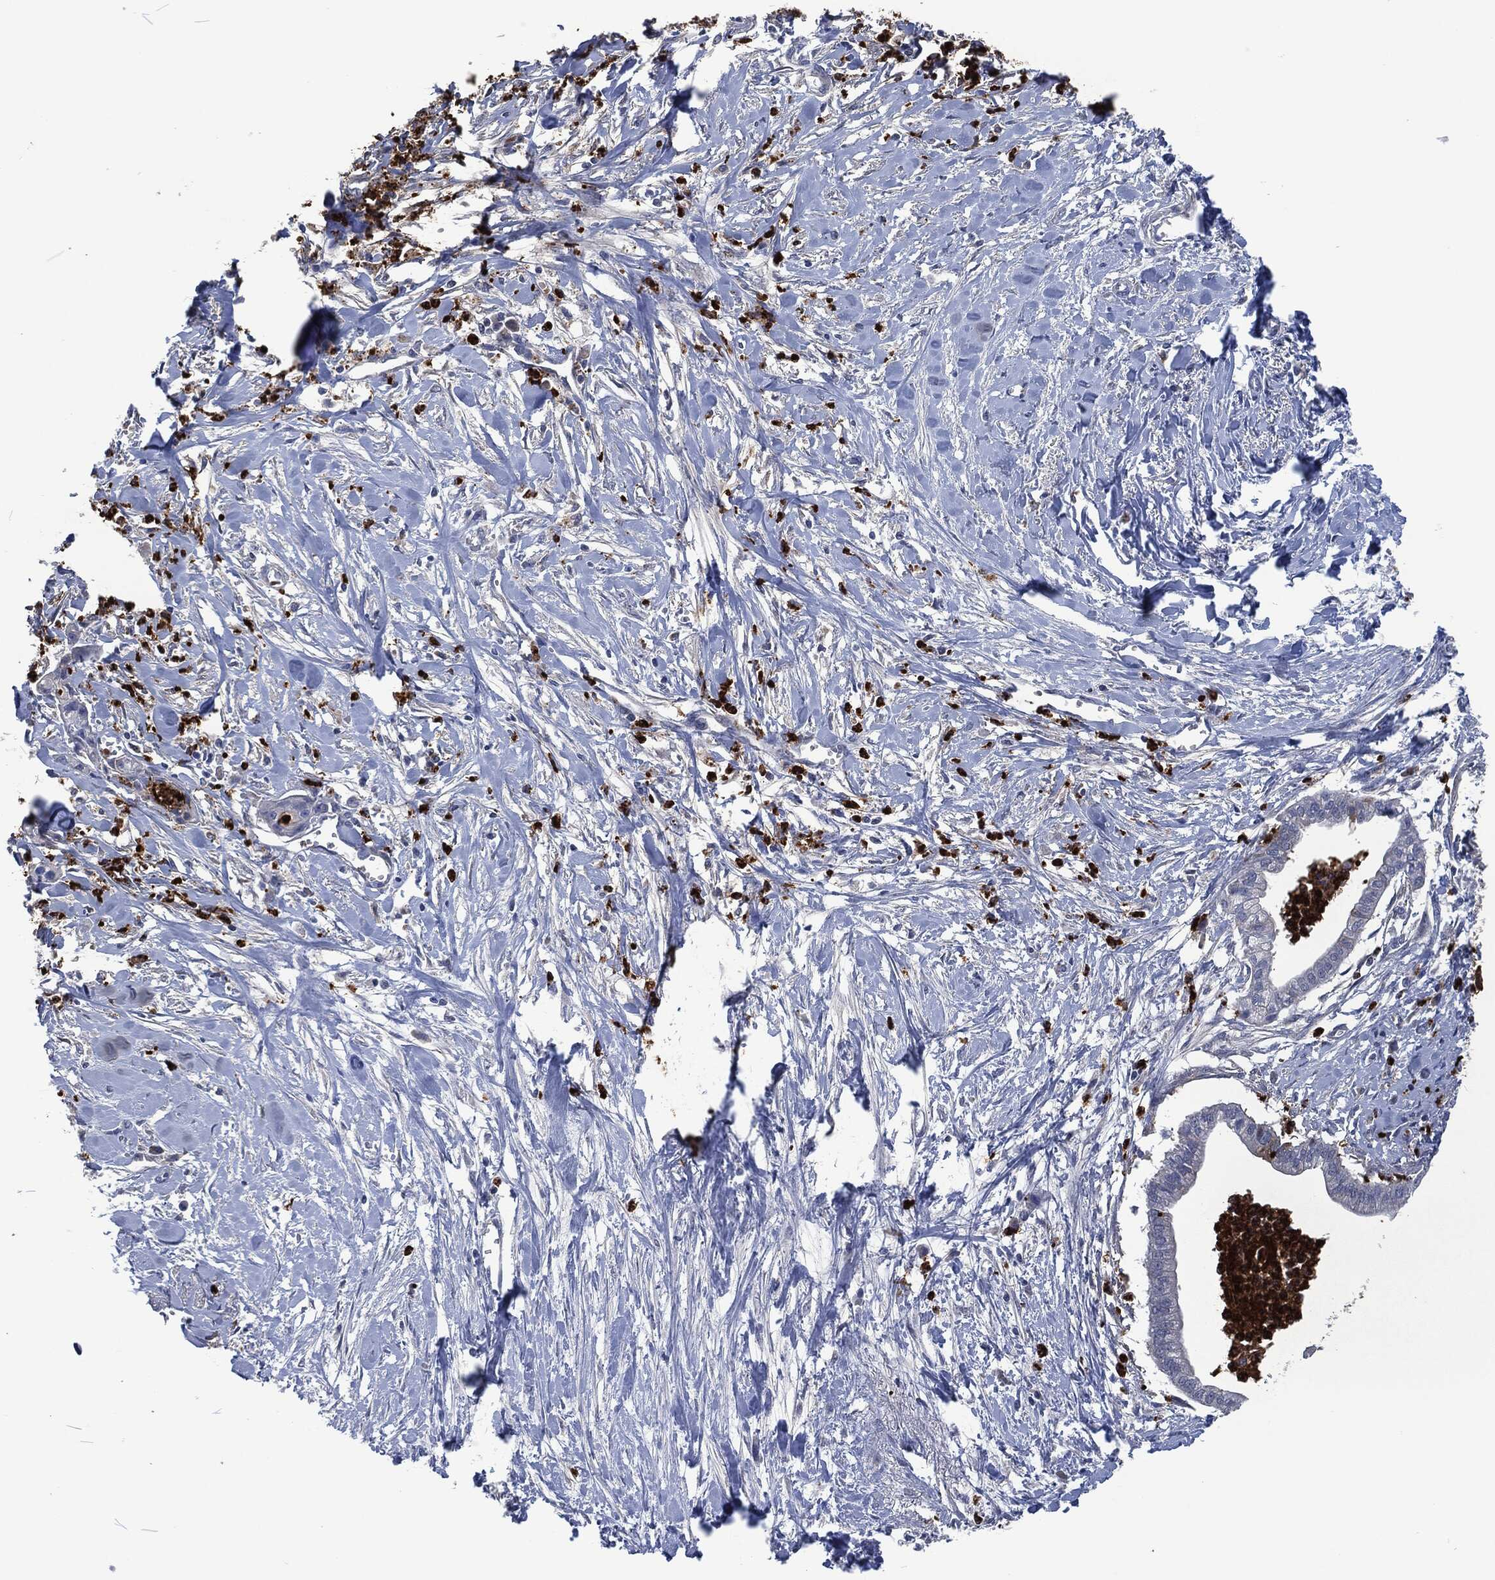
{"staining": {"intensity": "negative", "quantity": "none", "location": "none"}, "tissue": "pancreatic cancer", "cell_type": "Tumor cells", "image_type": "cancer", "snomed": [{"axis": "morphology", "description": "Normal tissue, NOS"}, {"axis": "morphology", "description": "Adenocarcinoma, NOS"}, {"axis": "topography", "description": "Pancreas"}], "caption": "IHC histopathology image of neoplastic tissue: human pancreatic adenocarcinoma stained with DAB displays no significant protein staining in tumor cells.", "gene": "MPO", "patient": {"sex": "female", "age": 58}}